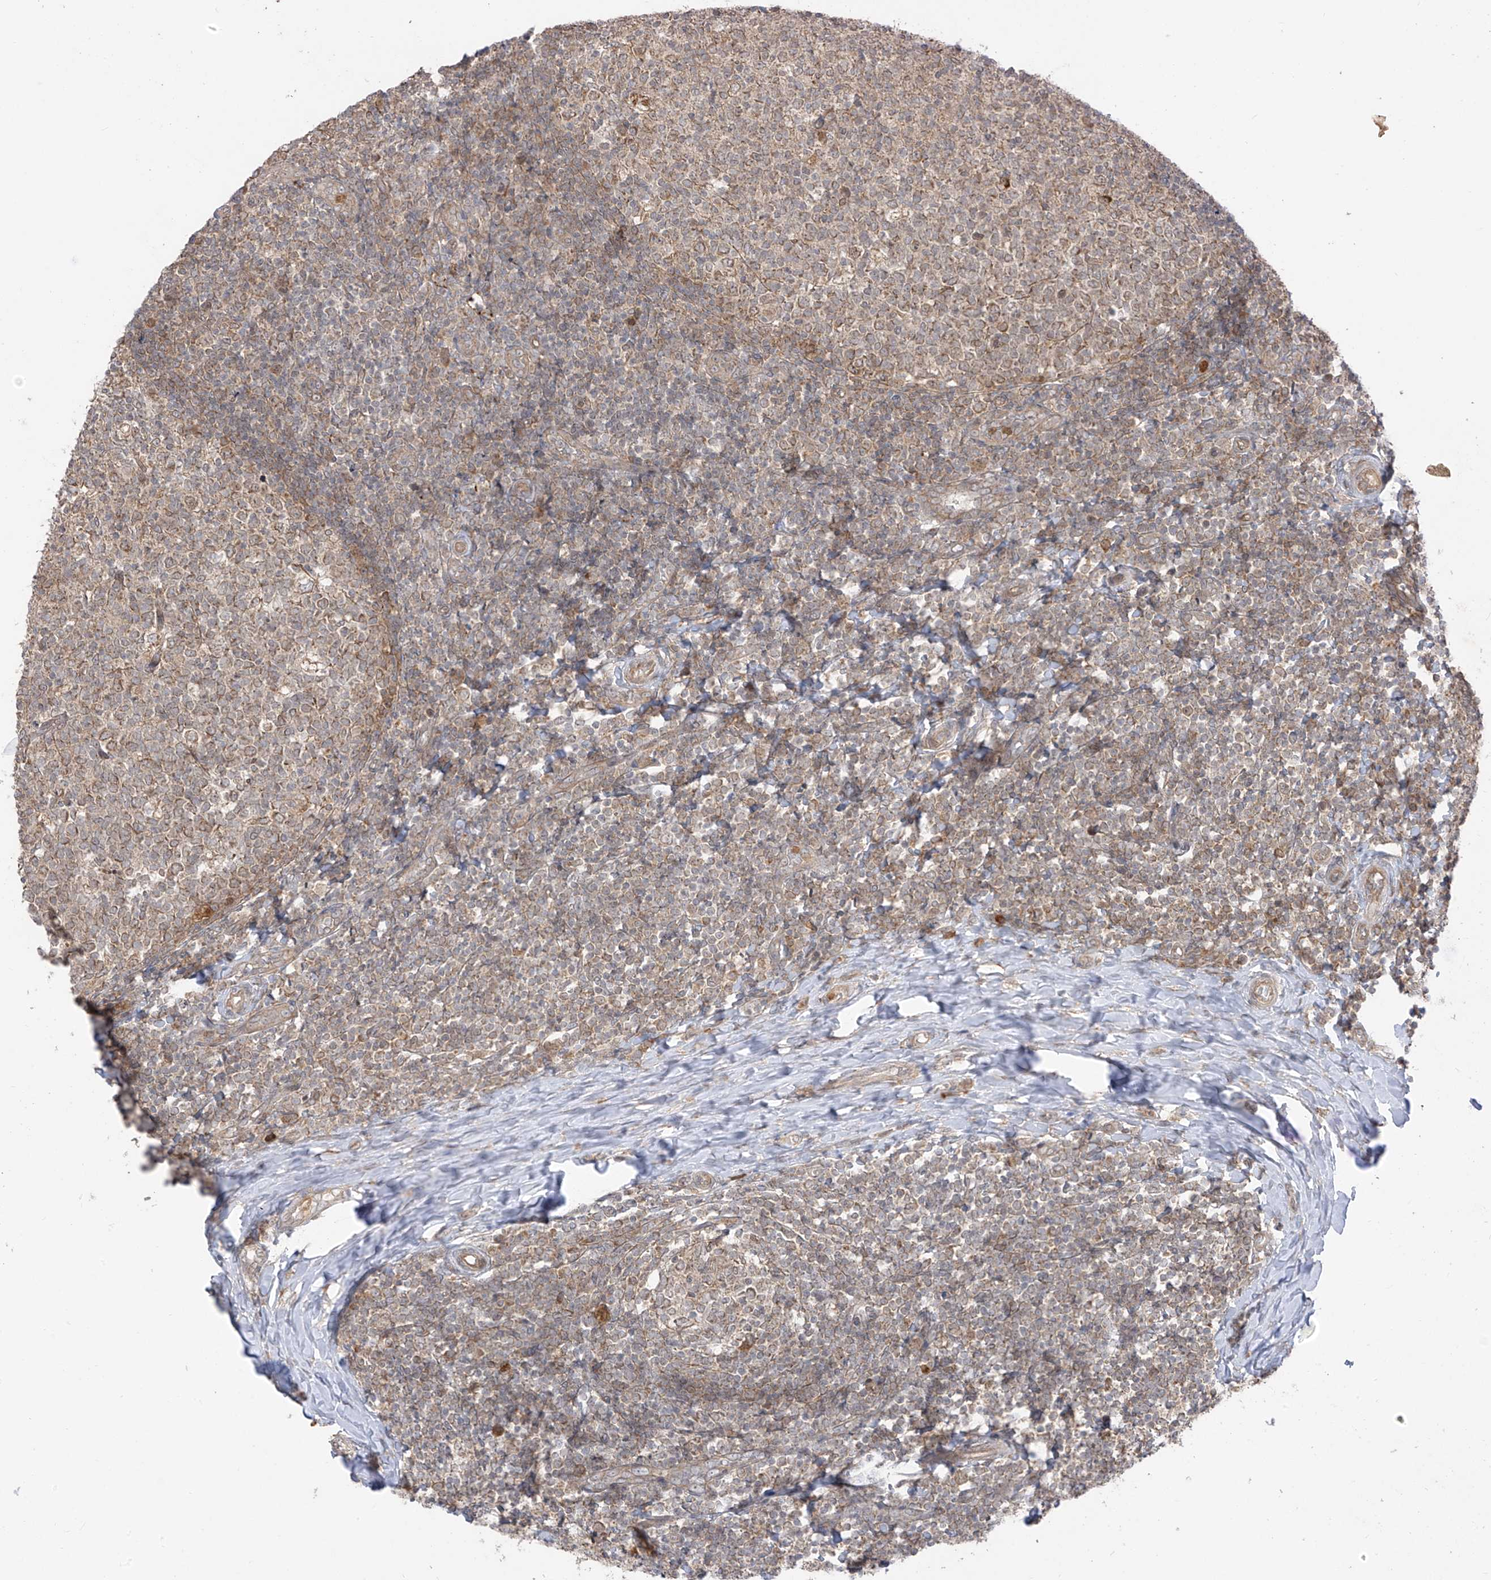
{"staining": {"intensity": "moderate", "quantity": ">75%", "location": "cytoplasmic/membranous"}, "tissue": "tonsil", "cell_type": "Germinal center cells", "image_type": "normal", "snomed": [{"axis": "morphology", "description": "Normal tissue, NOS"}, {"axis": "topography", "description": "Tonsil"}], "caption": "Germinal center cells display medium levels of moderate cytoplasmic/membranous staining in approximately >75% of cells in normal tonsil.", "gene": "PDE11A", "patient": {"sex": "female", "age": 19}}